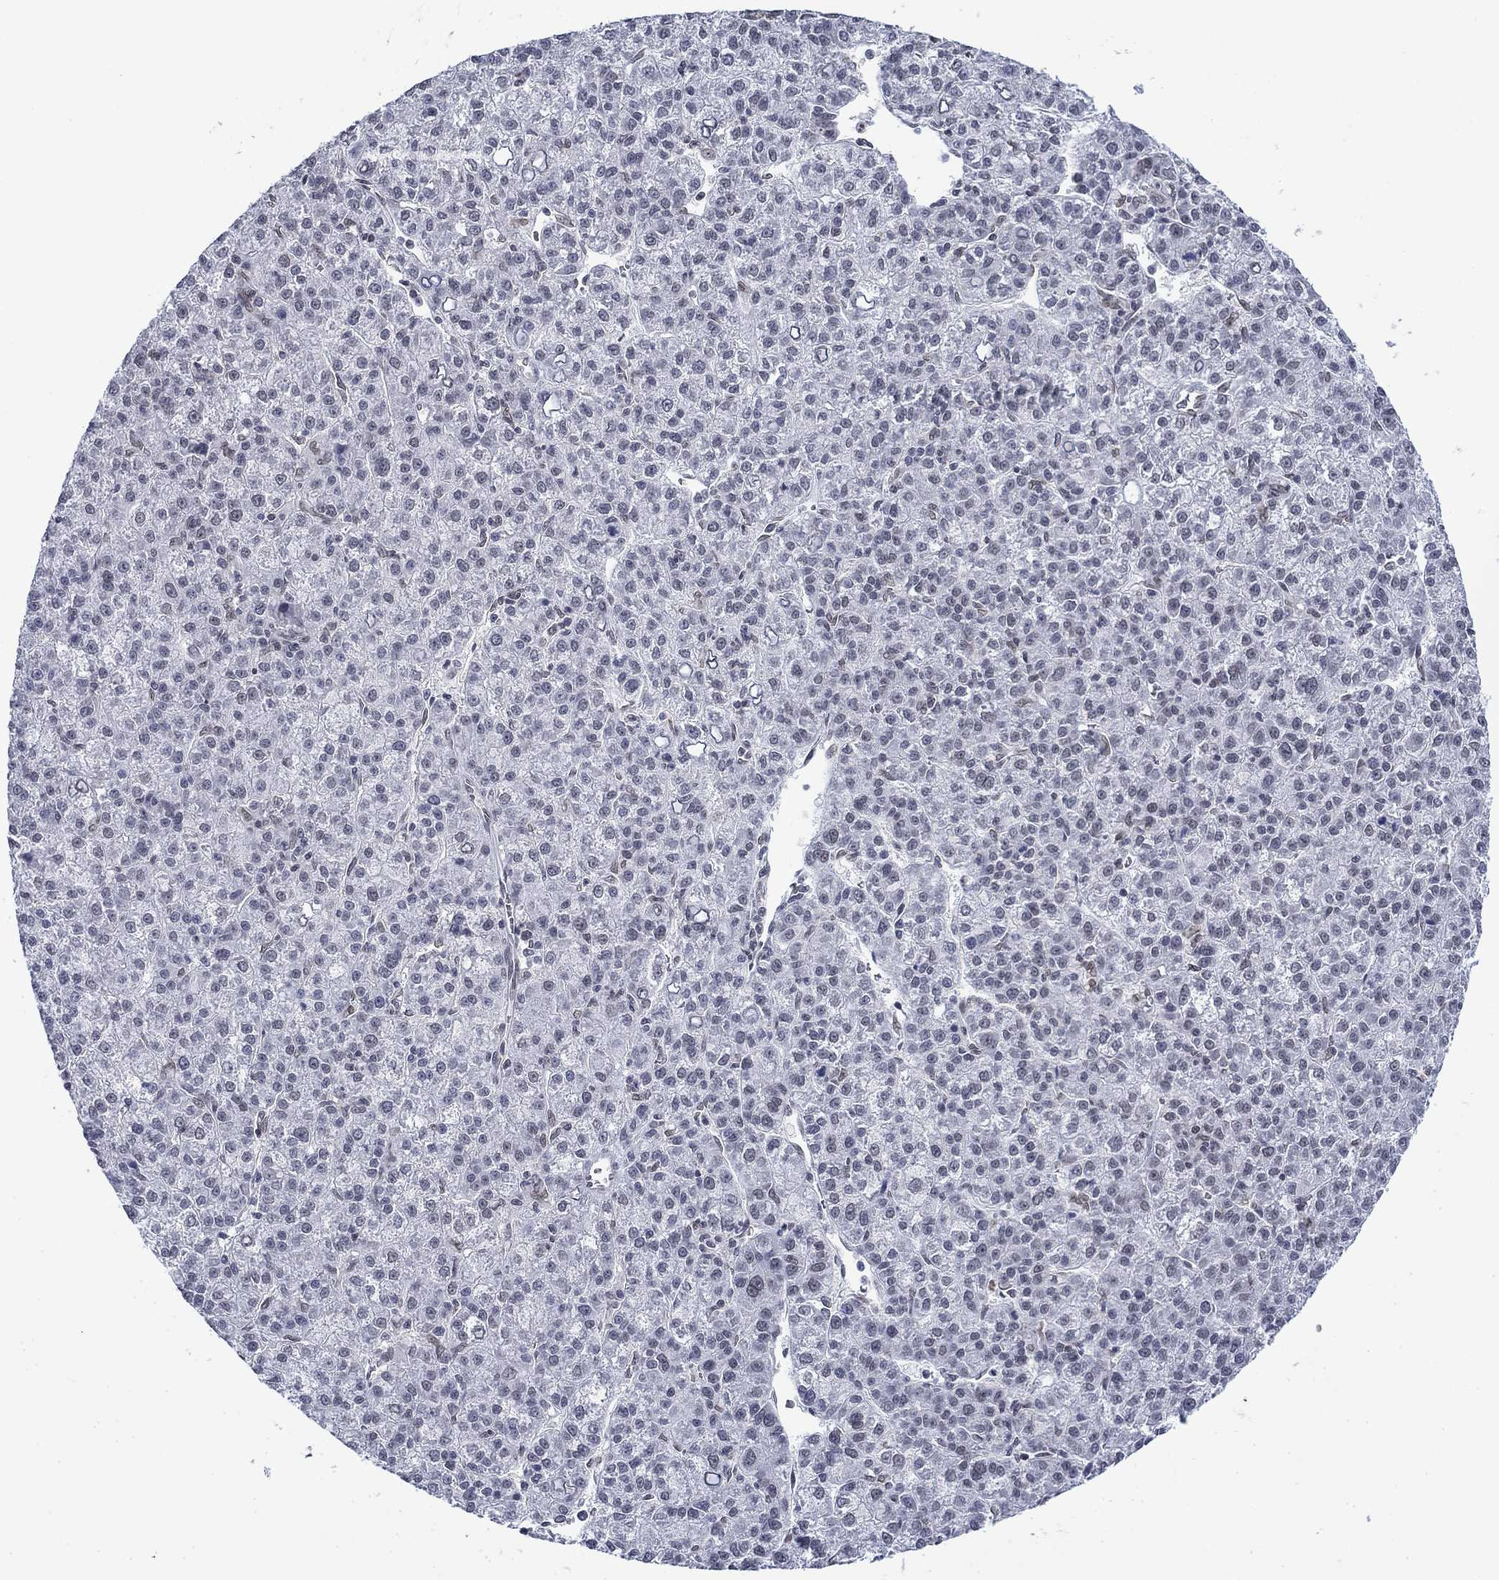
{"staining": {"intensity": "negative", "quantity": "none", "location": "none"}, "tissue": "liver cancer", "cell_type": "Tumor cells", "image_type": "cancer", "snomed": [{"axis": "morphology", "description": "Carcinoma, Hepatocellular, NOS"}, {"axis": "topography", "description": "Liver"}], "caption": "This is an IHC photomicrograph of human hepatocellular carcinoma (liver). There is no positivity in tumor cells.", "gene": "TOR1AIP1", "patient": {"sex": "female", "age": 60}}